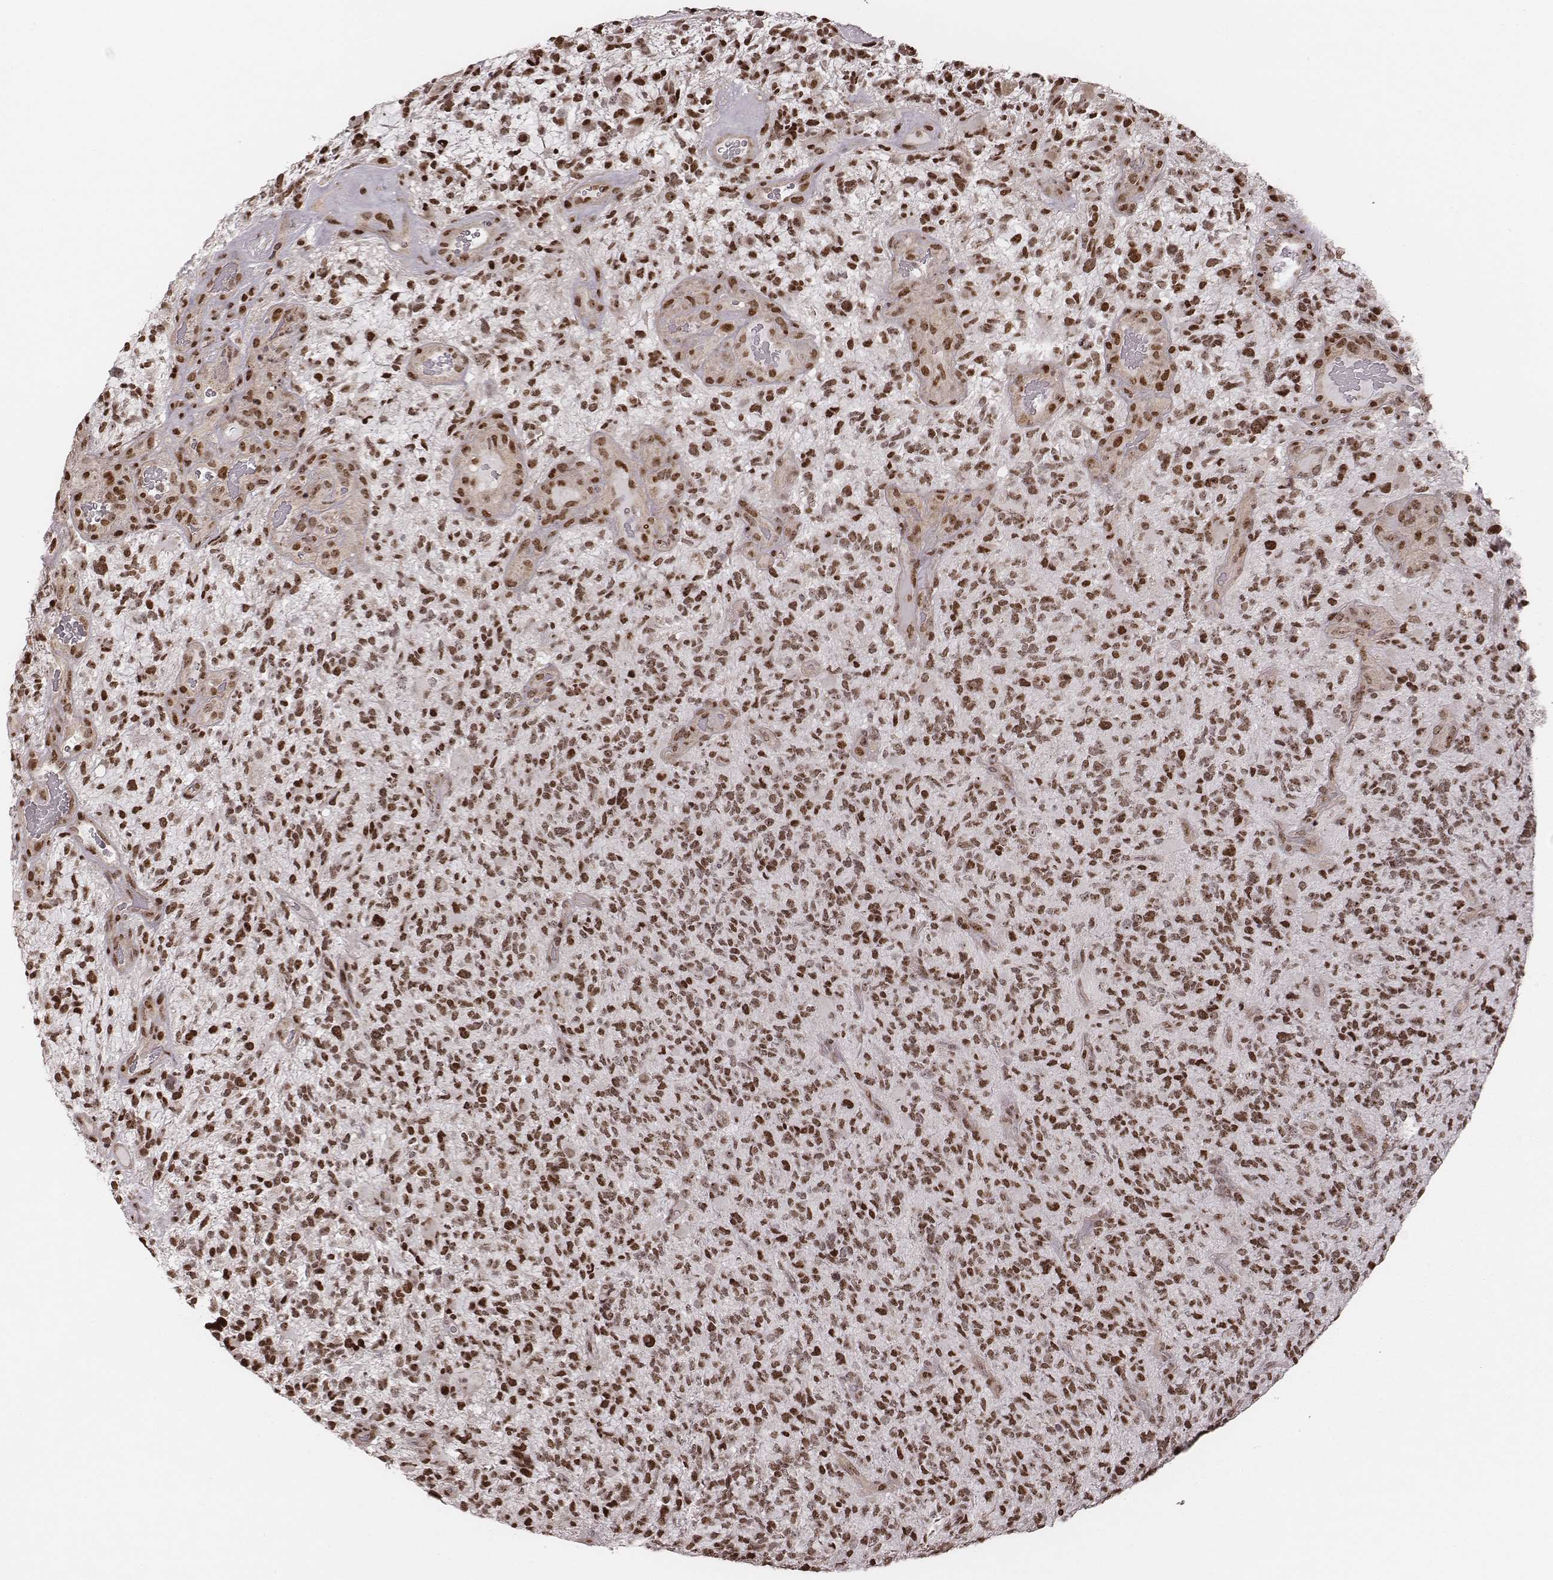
{"staining": {"intensity": "moderate", "quantity": "25%-75%", "location": "nuclear"}, "tissue": "glioma", "cell_type": "Tumor cells", "image_type": "cancer", "snomed": [{"axis": "morphology", "description": "Glioma, malignant, High grade"}, {"axis": "topography", "description": "Brain"}], "caption": "Human glioma stained with a protein marker shows moderate staining in tumor cells.", "gene": "VRK3", "patient": {"sex": "female", "age": 71}}